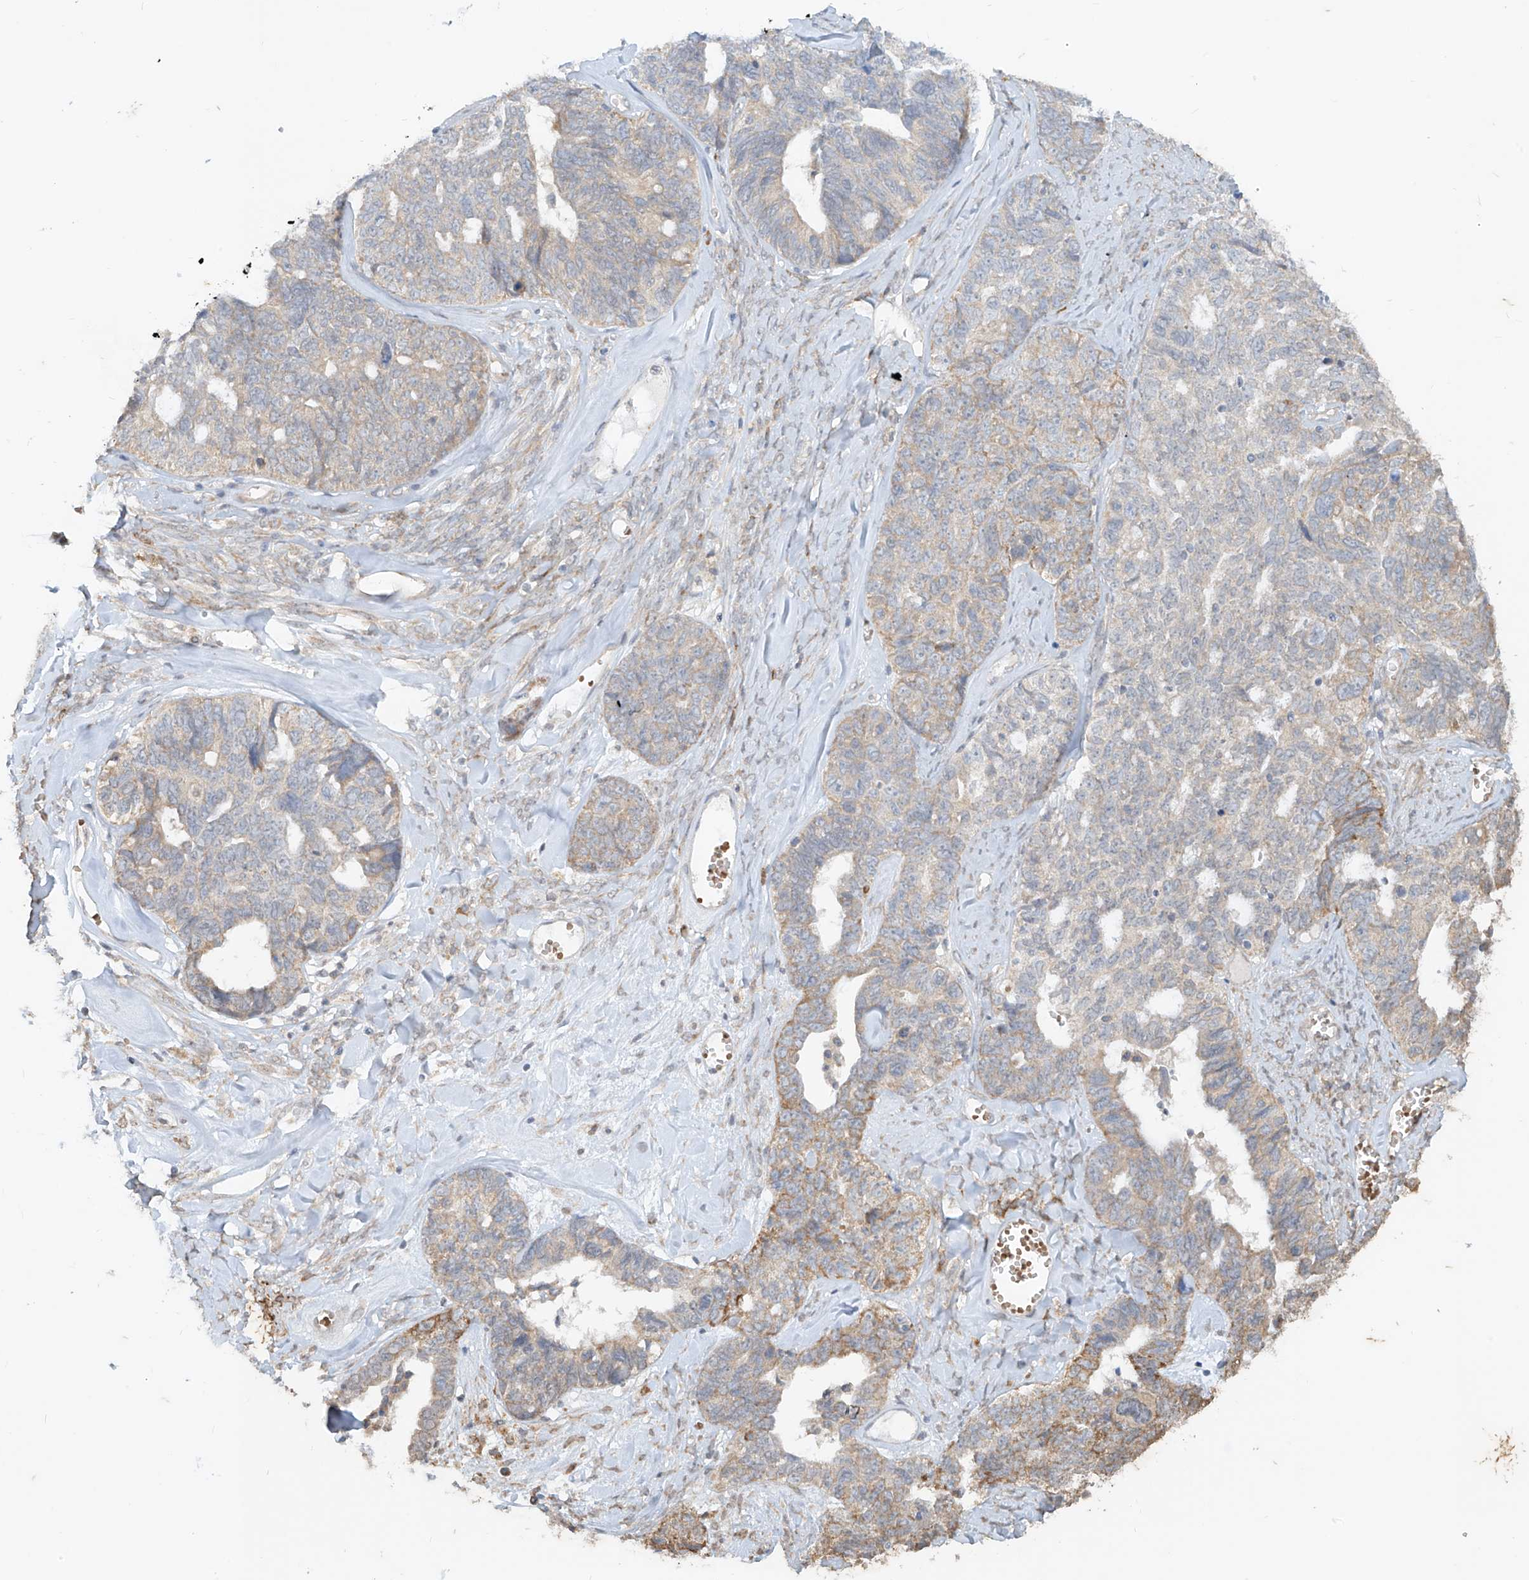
{"staining": {"intensity": "weak", "quantity": "<25%", "location": "cytoplasmic/membranous"}, "tissue": "ovarian cancer", "cell_type": "Tumor cells", "image_type": "cancer", "snomed": [{"axis": "morphology", "description": "Cystadenocarcinoma, serous, NOS"}, {"axis": "topography", "description": "Ovary"}], "caption": "This is an immunohistochemistry histopathology image of human serous cystadenocarcinoma (ovarian). There is no expression in tumor cells.", "gene": "MTUS2", "patient": {"sex": "female", "age": 79}}